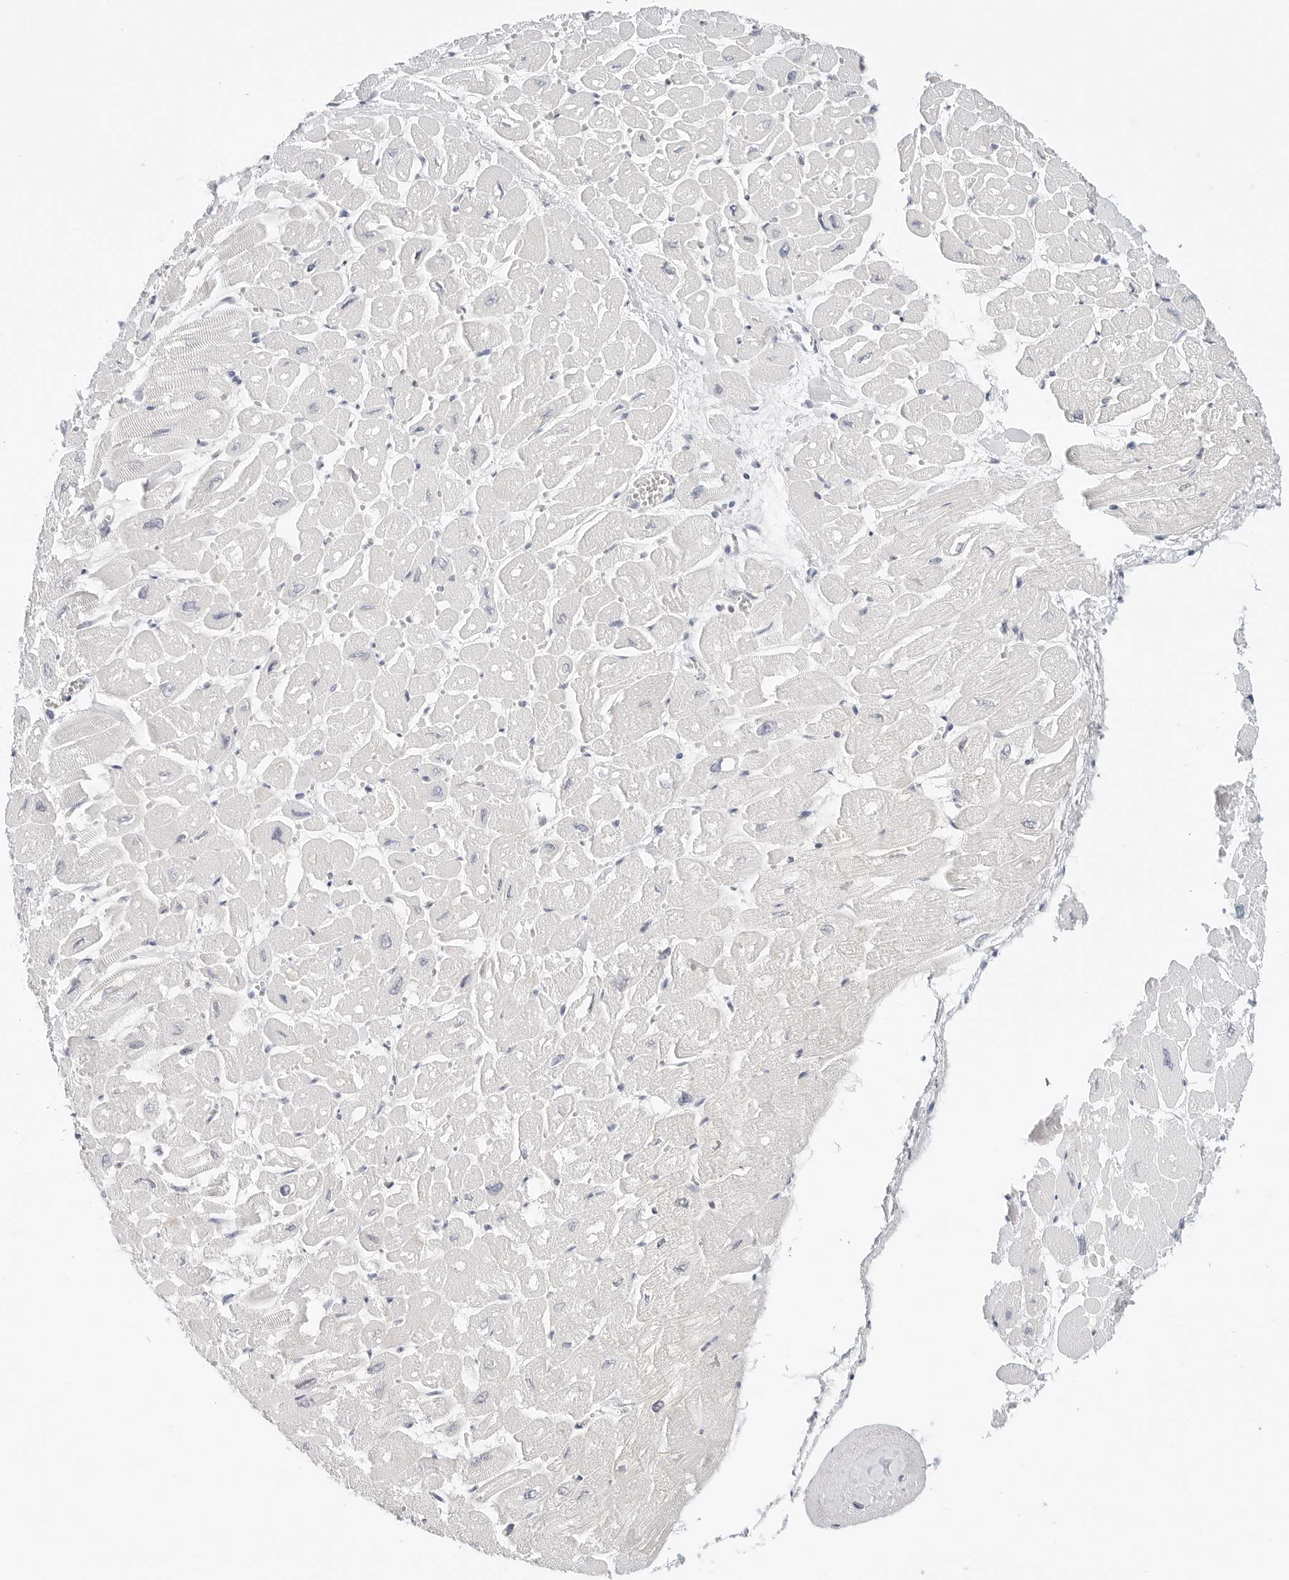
{"staining": {"intensity": "negative", "quantity": "none", "location": "none"}, "tissue": "heart muscle", "cell_type": "Cardiomyocytes", "image_type": "normal", "snomed": [{"axis": "morphology", "description": "Normal tissue, NOS"}, {"axis": "topography", "description": "Heart"}], "caption": "DAB (3,3'-diaminobenzidine) immunohistochemical staining of normal heart muscle displays no significant positivity in cardiomyocytes. (DAB immunohistochemistry (IHC), high magnification).", "gene": "TSEN2", "patient": {"sex": "male", "age": 54}}